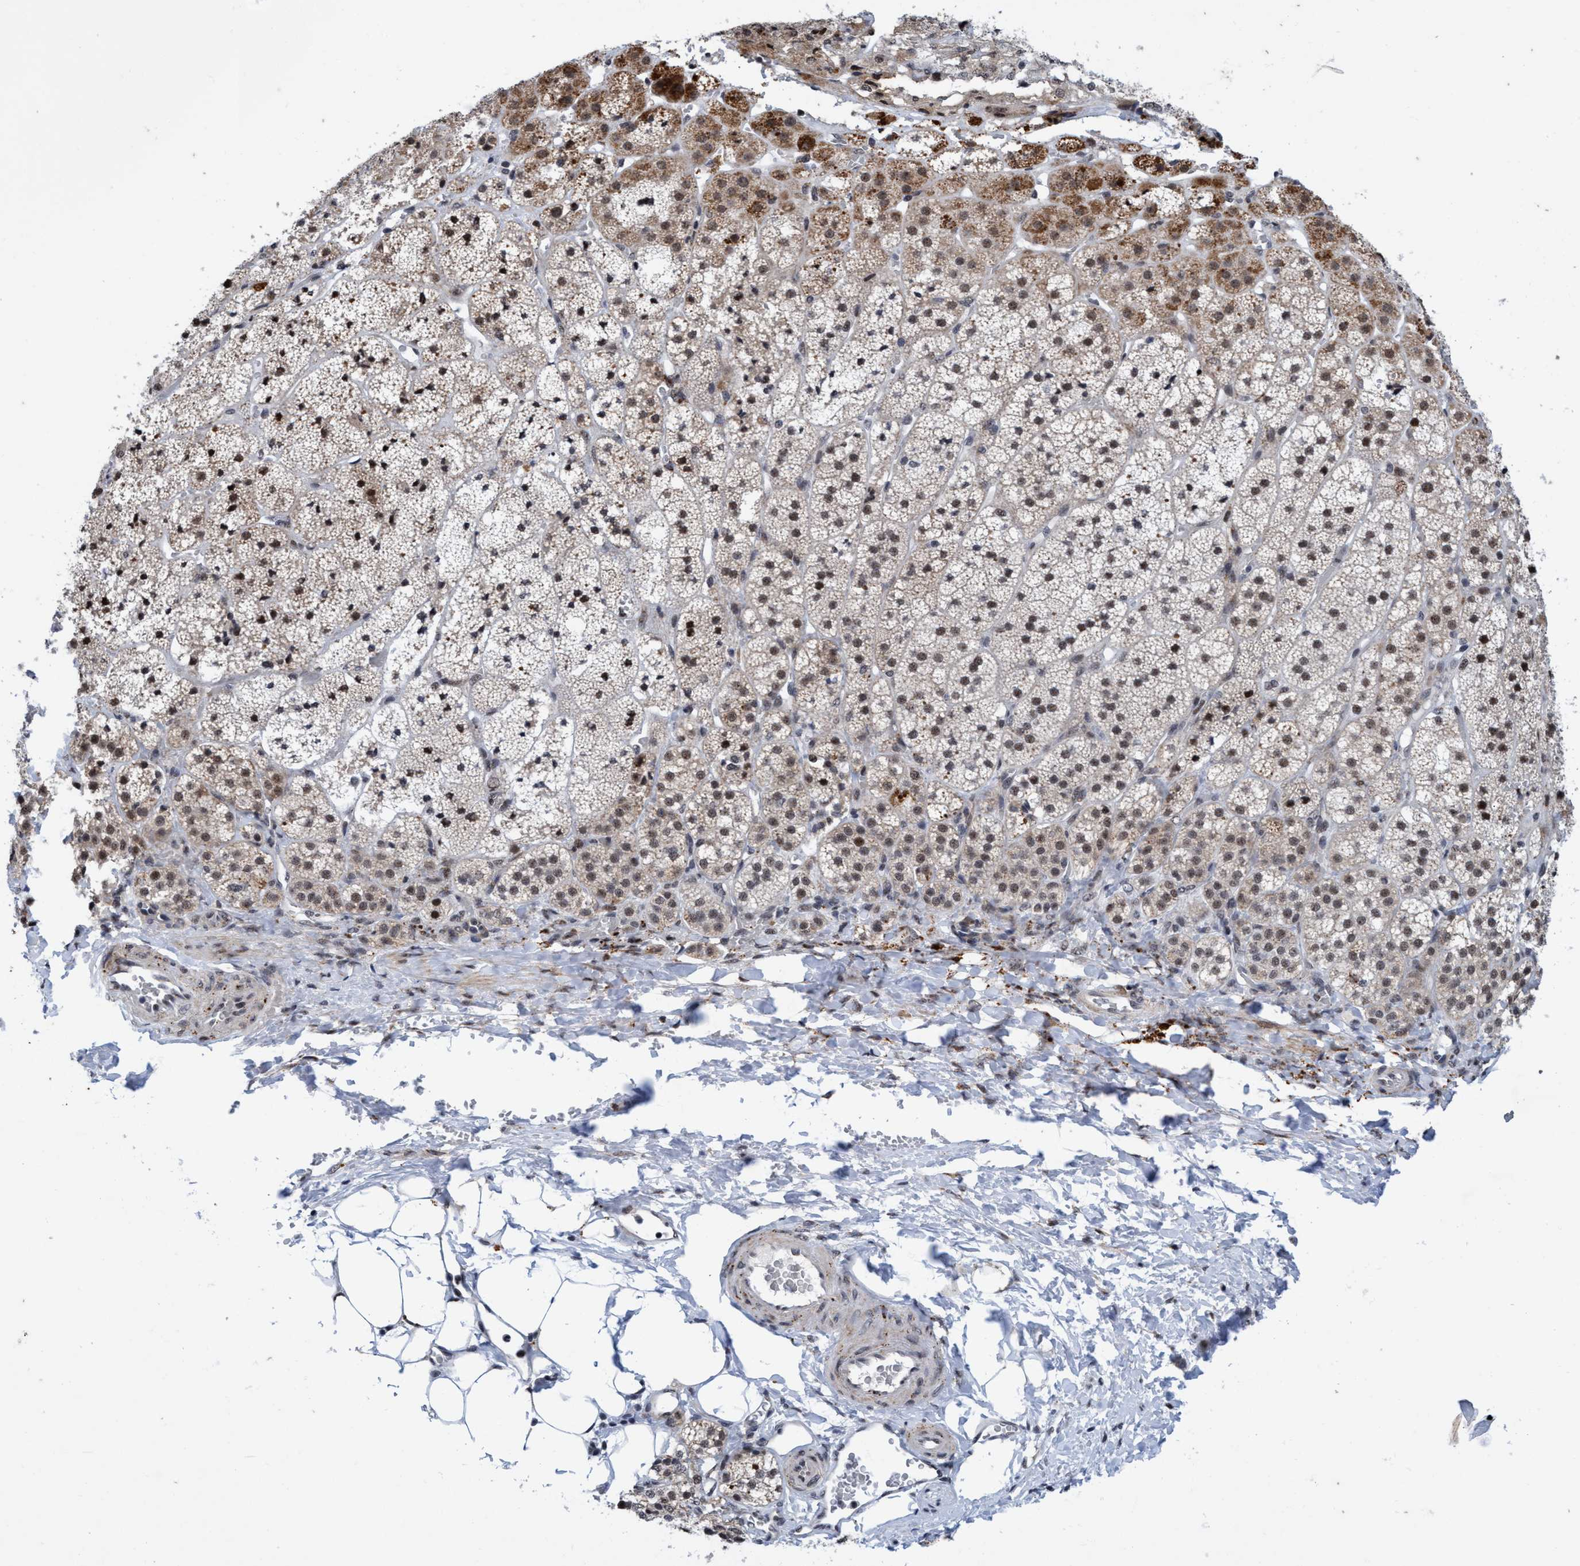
{"staining": {"intensity": "moderate", "quantity": ">75%", "location": "cytoplasmic/membranous,nuclear"}, "tissue": "adrenal gland", "cell_type": "Glandular cells", "image_type": "normal", "snomed": [{"axis": "morphology", "description": "Normal tissue, NOS"}, {"axis": "topography", "description": "Adrenal gland"}], "caption": "Brown immunohistochemical staining in benign human adrenal gland reveals moderate cytoplasmic/membranous,nuclear expression in approximately >75% of glandular cells.", "gene": "GLT6D1", "patient": {"sex": "female", "age": 44}}